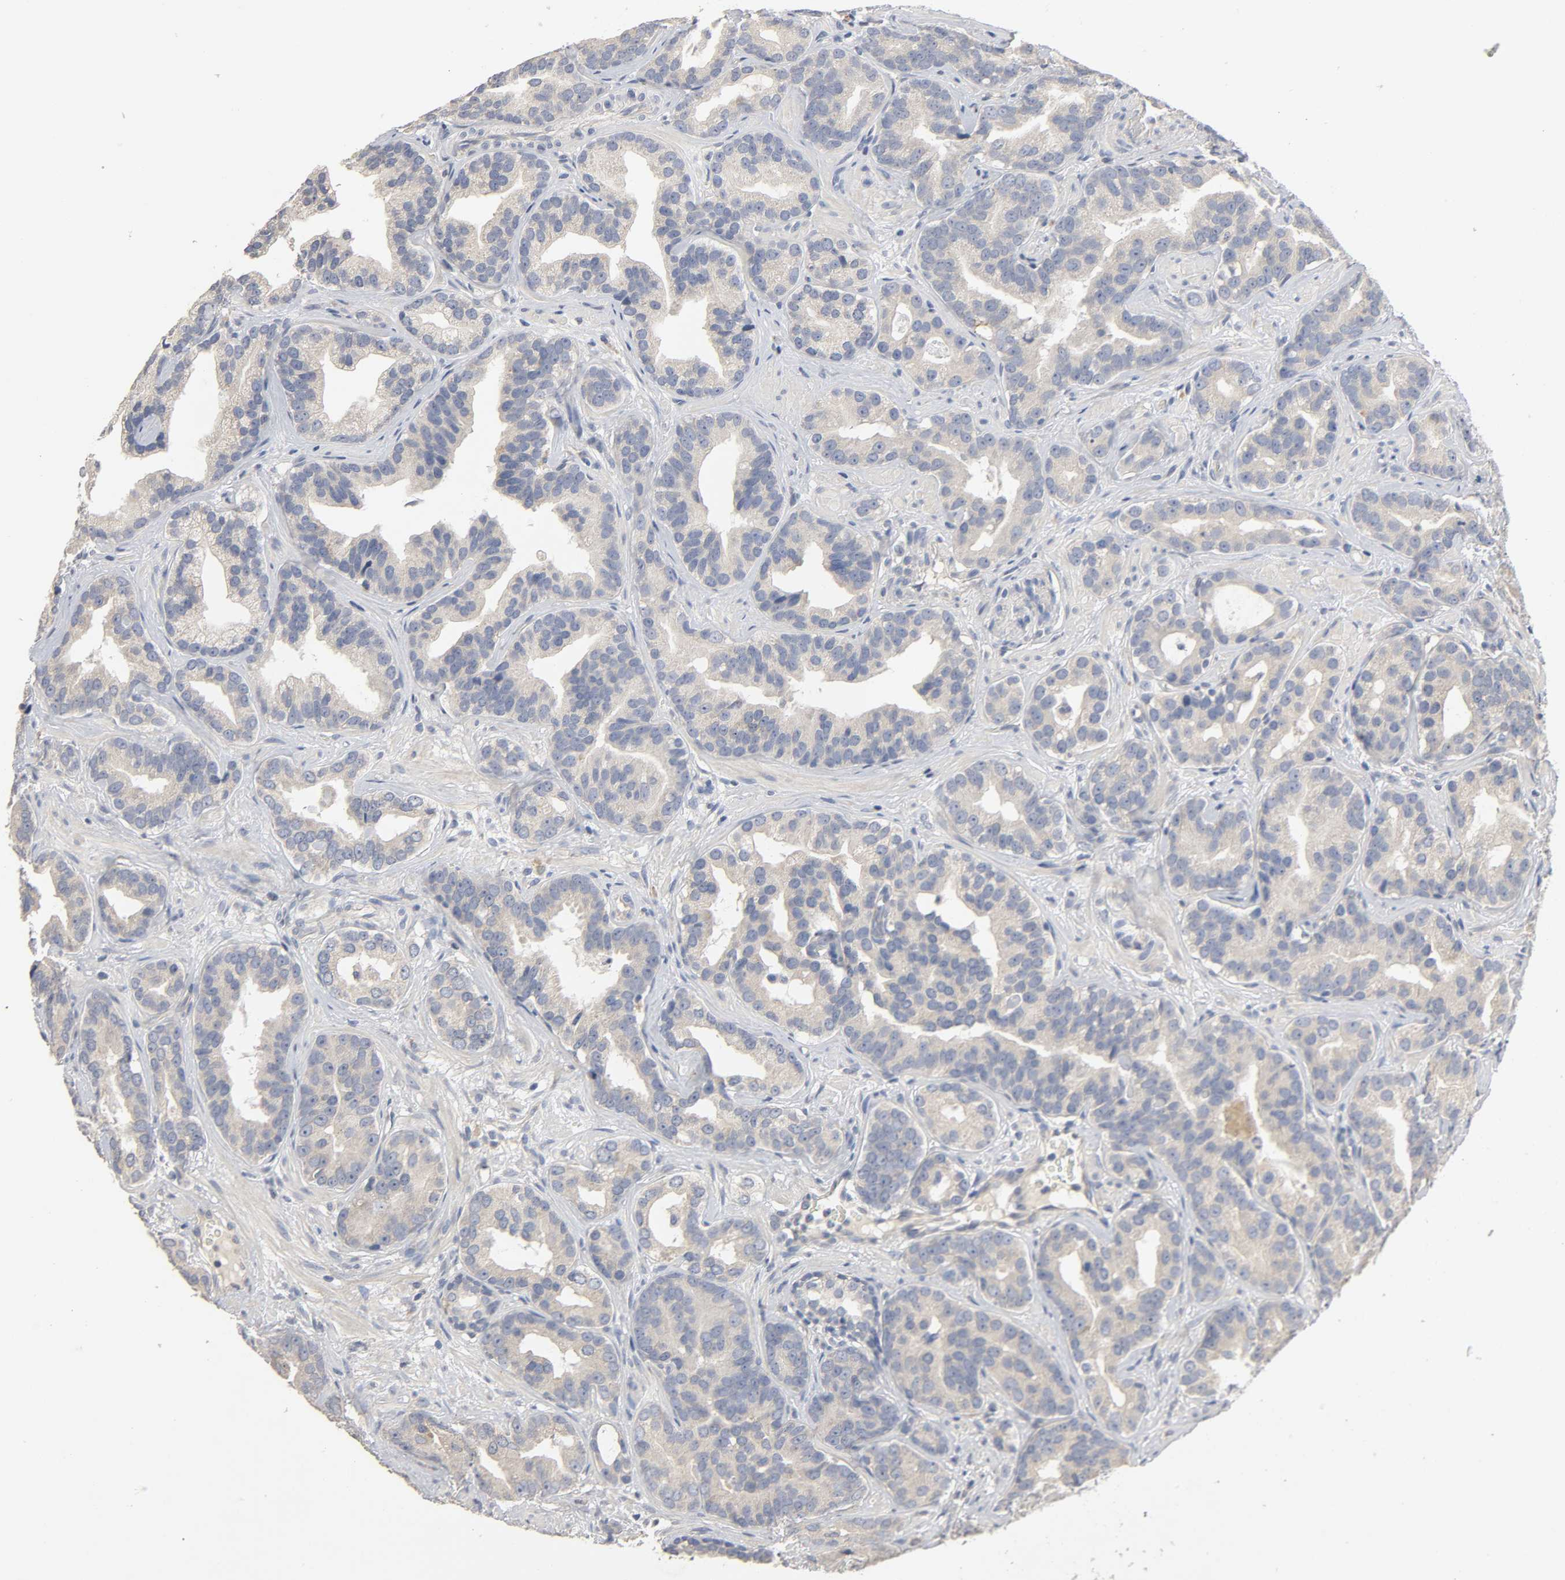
{"staining": {"intensity": "negative", "quantity": "none", "location": "none"}, "tissue": "prostate cancer", "cell_type": "Tumor cells", "image_type": "cancer", "snomed": [{"axis": "morphology", "description": "Adenocarcinoma, Low grade"}, {"axis": "topography", "description": "Prostate"}], "caption": "The image reveals no staining of tumor cells in prostate low-grade adenocarcinoma. The staining was performed using DAB (3,3'-diaminobenzidine) to visualize the protein expression in brown, while the nuclei were stained in blue with hematoxylin (Magnification: 20x).", "gene": "SLC10A2", "patient": {"sex": "male", "age": 59}}